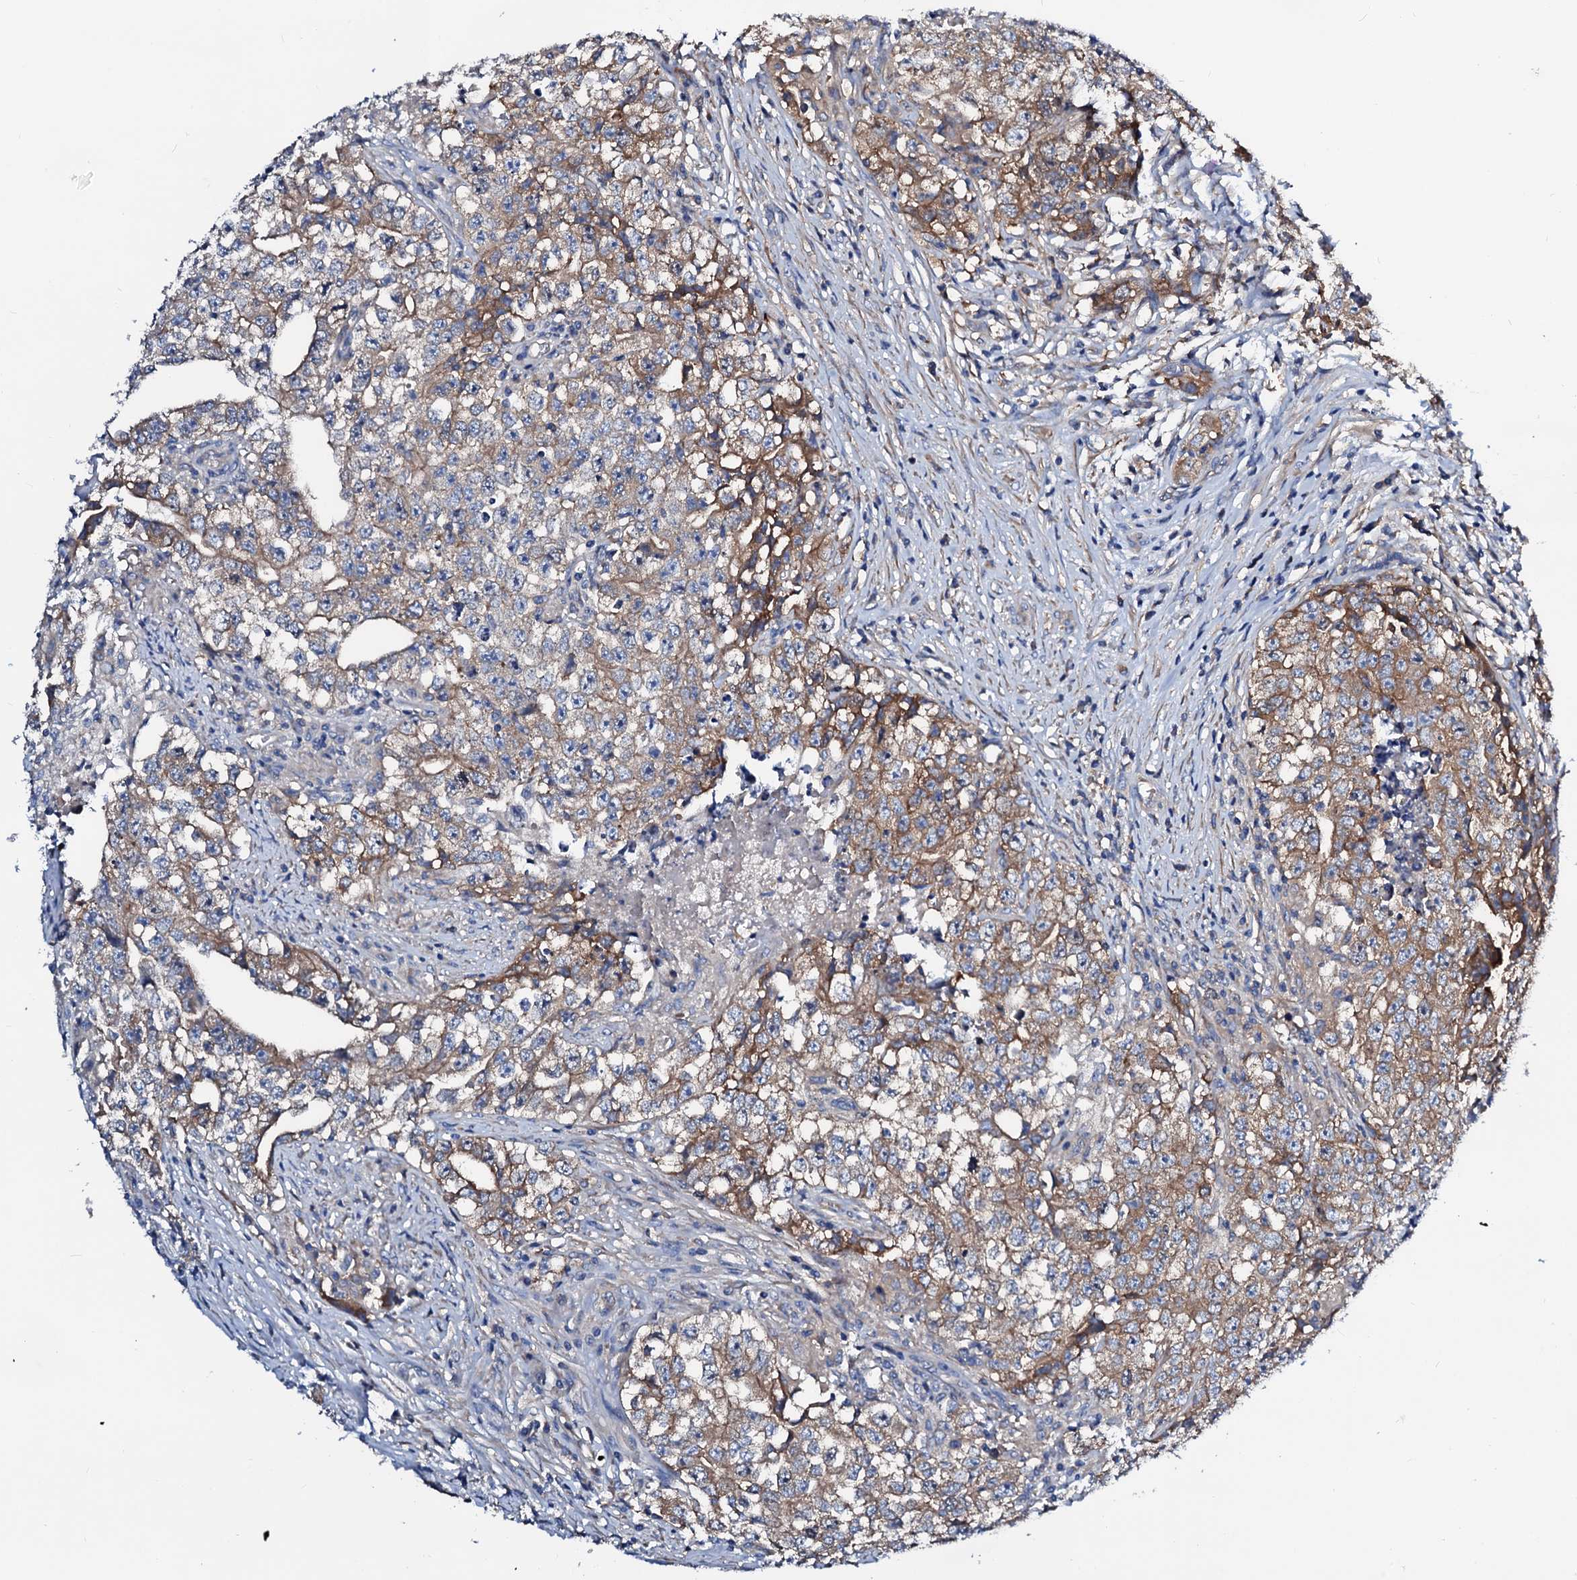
{"staining": {"intensity": "moderate", "quantity": "25%-75%", "location": "cytoplasmic/membranous"}, "tissue": "testis cancer", "cell_type": "Tumor cells", "image_type": "cancer", "snomed": [{"axis": "morphology", "description": "Seminoma, NOS"}, {"axis": "morphology", "description": "Carcinoma, Embryonal, NOS"}, {"axis": "topography", "description": "Testis"}], "caption": "IHC photomicrograph of neoplastic tissue: testis seminoma stained using IHC shows medium levels of moderate protein expression localized specifically in the cytoplasmic/membranous of tumor cells, appearing as a cytoplasmic/membranous brown color.", "gene": "CSKMT", "patient": {"sex": "male", "age": 43}}